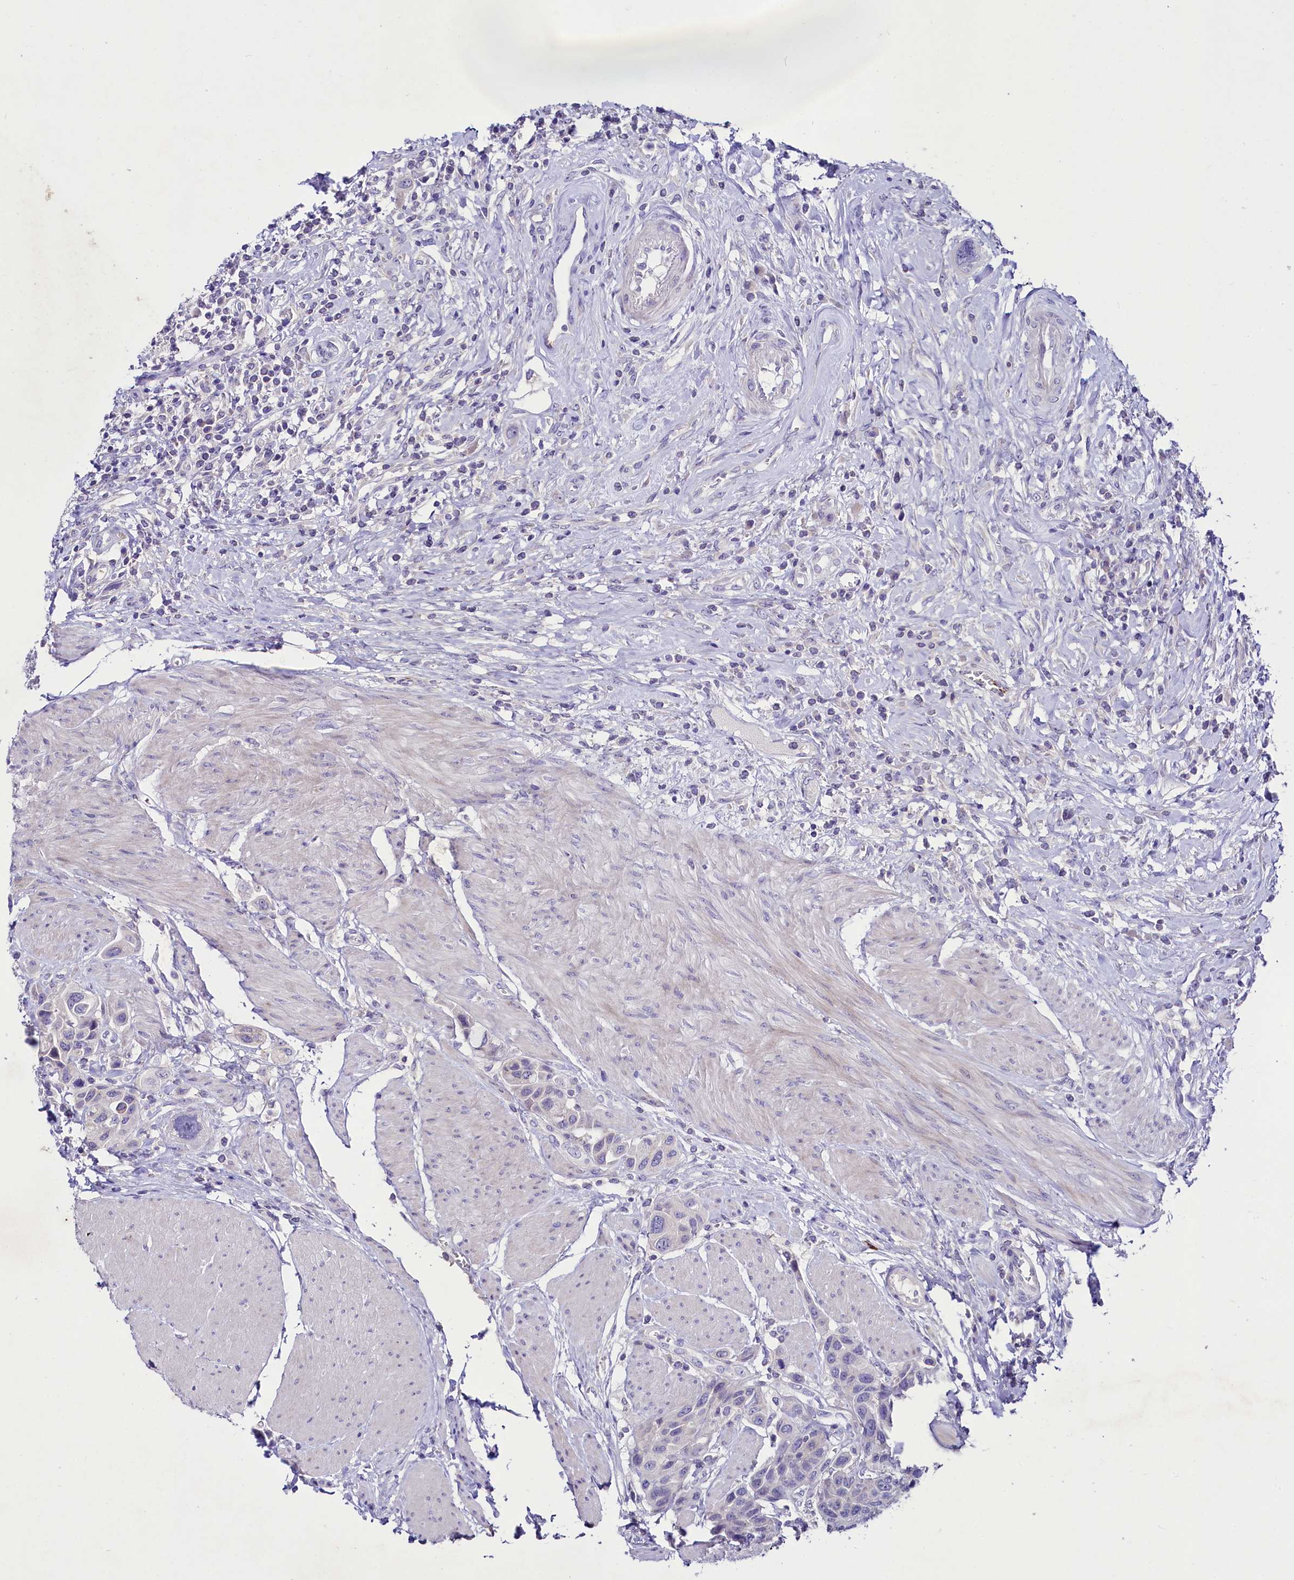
{"staining": {"intensity": "negative", "quantity": "none", "location": "none"}, "tissue": "urothelial cancer", "cell_type": "Tumor cells", "image_type": "cancer", "snomed": [{"axis": "morphology", "description": "Urothelial carcinoma, High grade"}, {"axis": "topography", "description": "Urinary bladder"}], "caption": "Immunohistochemistry histopathology image of neoplastic tissue: high-grade urothelial carcinoma stained with DAB shows no significant protein staining in tumor cells.", "gene": "ABHD5", "patient": {"sex": "male", "age": 50}}